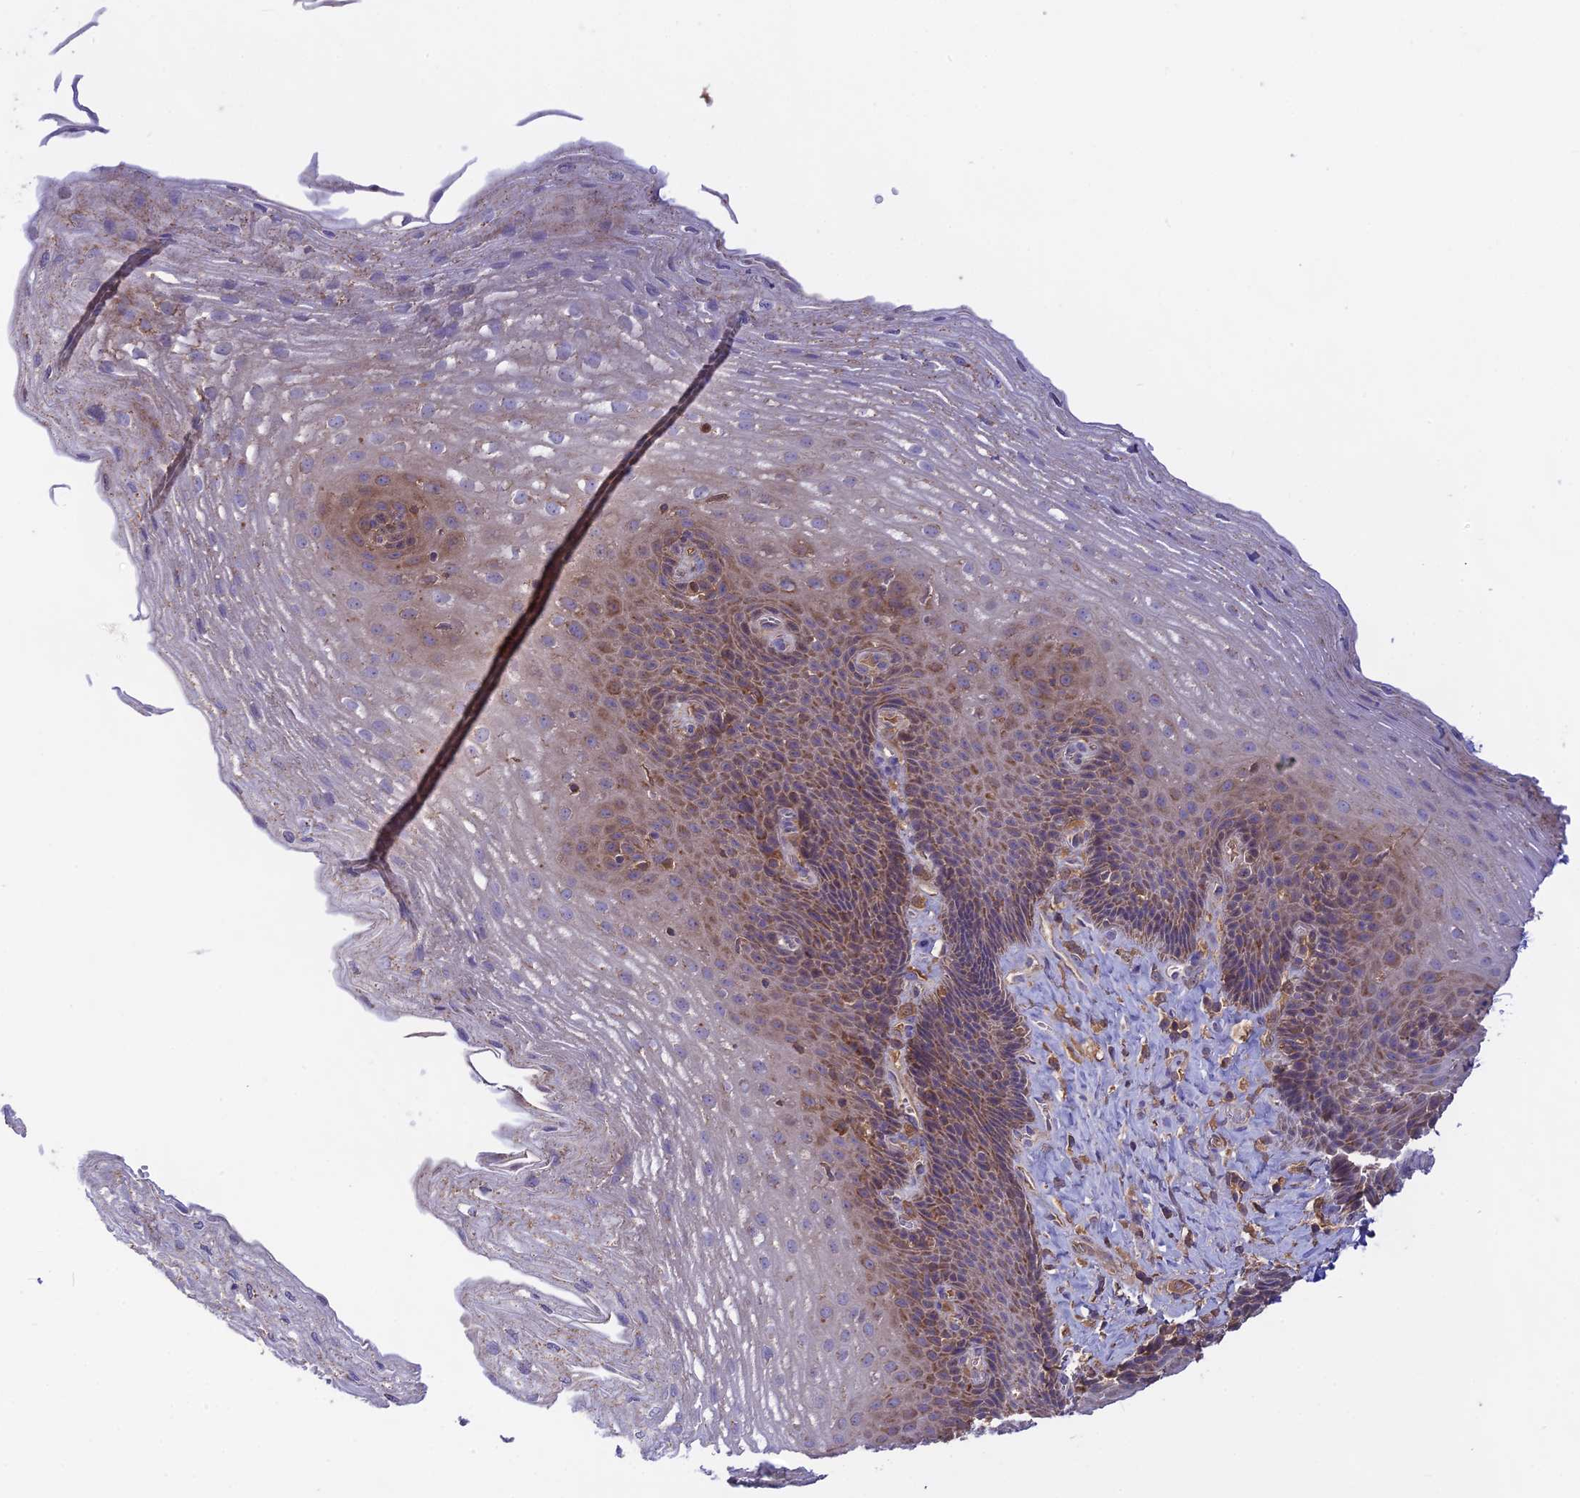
{"staining": {"intensity": "moderate", "quantity": ">75%", "location": "cytoplasmic/membranous"}, "tissue": "esophagus", "cell_type": "Squamous epithelial cells", "image_type": "normal", "snomed": [{"axis": "morphology", "description": "Normal tissue, NOS"}, {"axis": "topography", "description": "Esophagus"}], "caption": "An IHC photomicrograph of normal tissue is shown. Protein staining in brown labels moderate cytoplasmic/membranous positivity in esophagus within squamous epithelial cells. (brown staining indicates protein expression, while blue staining denotes nuclei).", "gene": "NUDT8", "patient": {"sex": "female", "age": 66}}